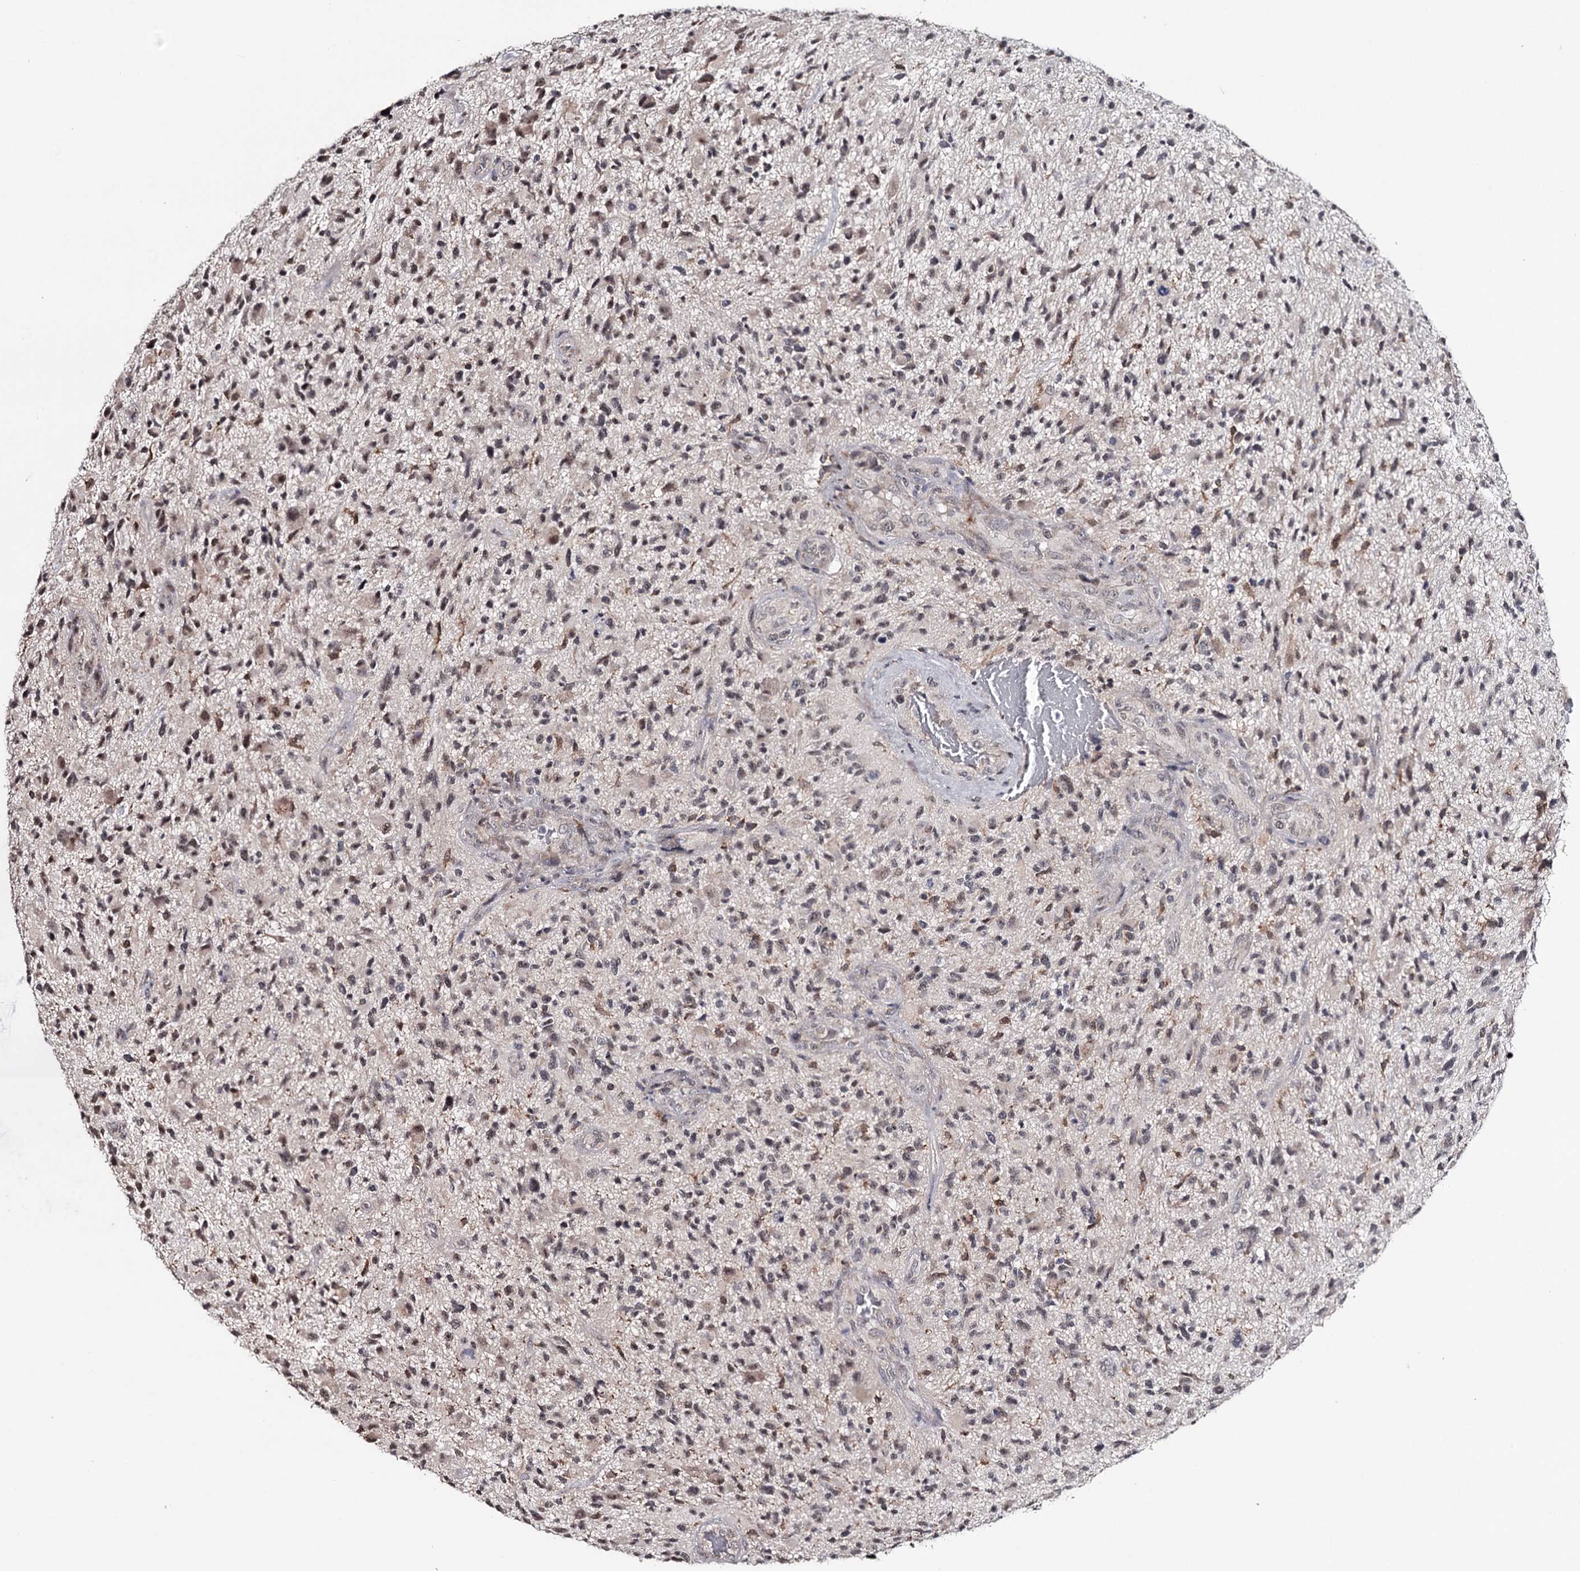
{"staining": {"intensity": "weak", "quantity": ">75%", "location": "nuclear"}, "tissue": "glioma", "cell_type": "Tumor cells", "image_type": "cancer", "snomed": [{"axis": "morphology", "description": "Glioma, malignant, High grade"}, {"axis": "topography", "description": "Brain"}], "caption": "Immunohistochemical staining of human glioma displays weak nuclear protein staining in approximately >75% of tumor cells.", "gene": "GTSF1", "patient": {"sex": "male", "age": 47}}